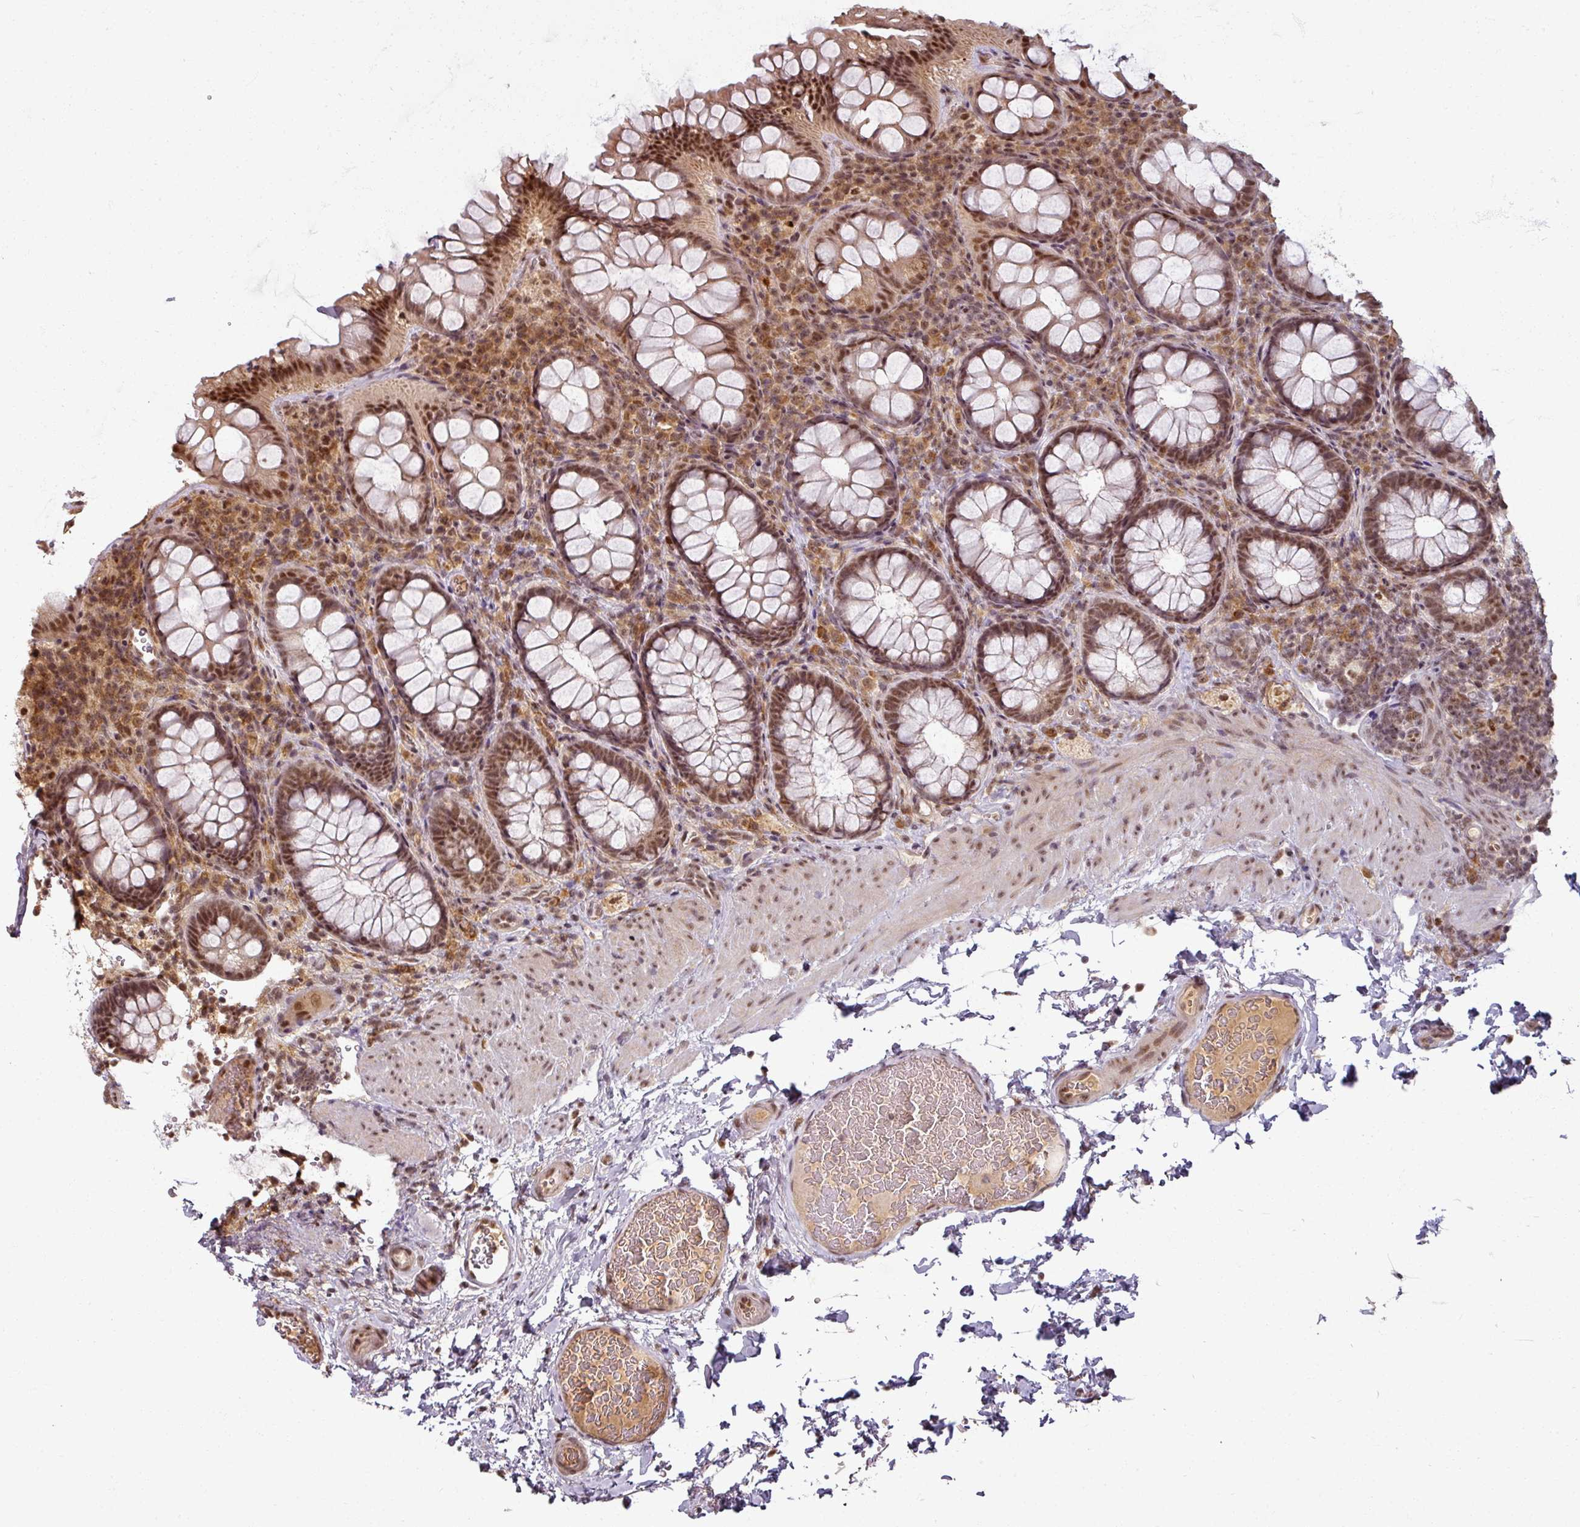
{"staining": {"intensity": "moderate", "quantity": ">75%", "location": "cytoplasmic/membranous,nuclear"}, "tissue": "rectum", "cell_type": "Glandular cells", "image_type": "normal", "snomed": [{"axis": "morphology", "description": "Normal tissue, NOS"}, {"axis": "topography", "description": "Rectum"}], "caption": "Rectum was stained to show a protein in brown. There is medium levels of moderate cytoplasmic/membranous,nuclear positivity in about >75% of glandular cells. (Stains: DAB in brown, nuclei in blue, Microscopy: brightfield microscopy at high magnification).", "gene": "POLR2G", "patient": {"sex": "female", "age": 69}}